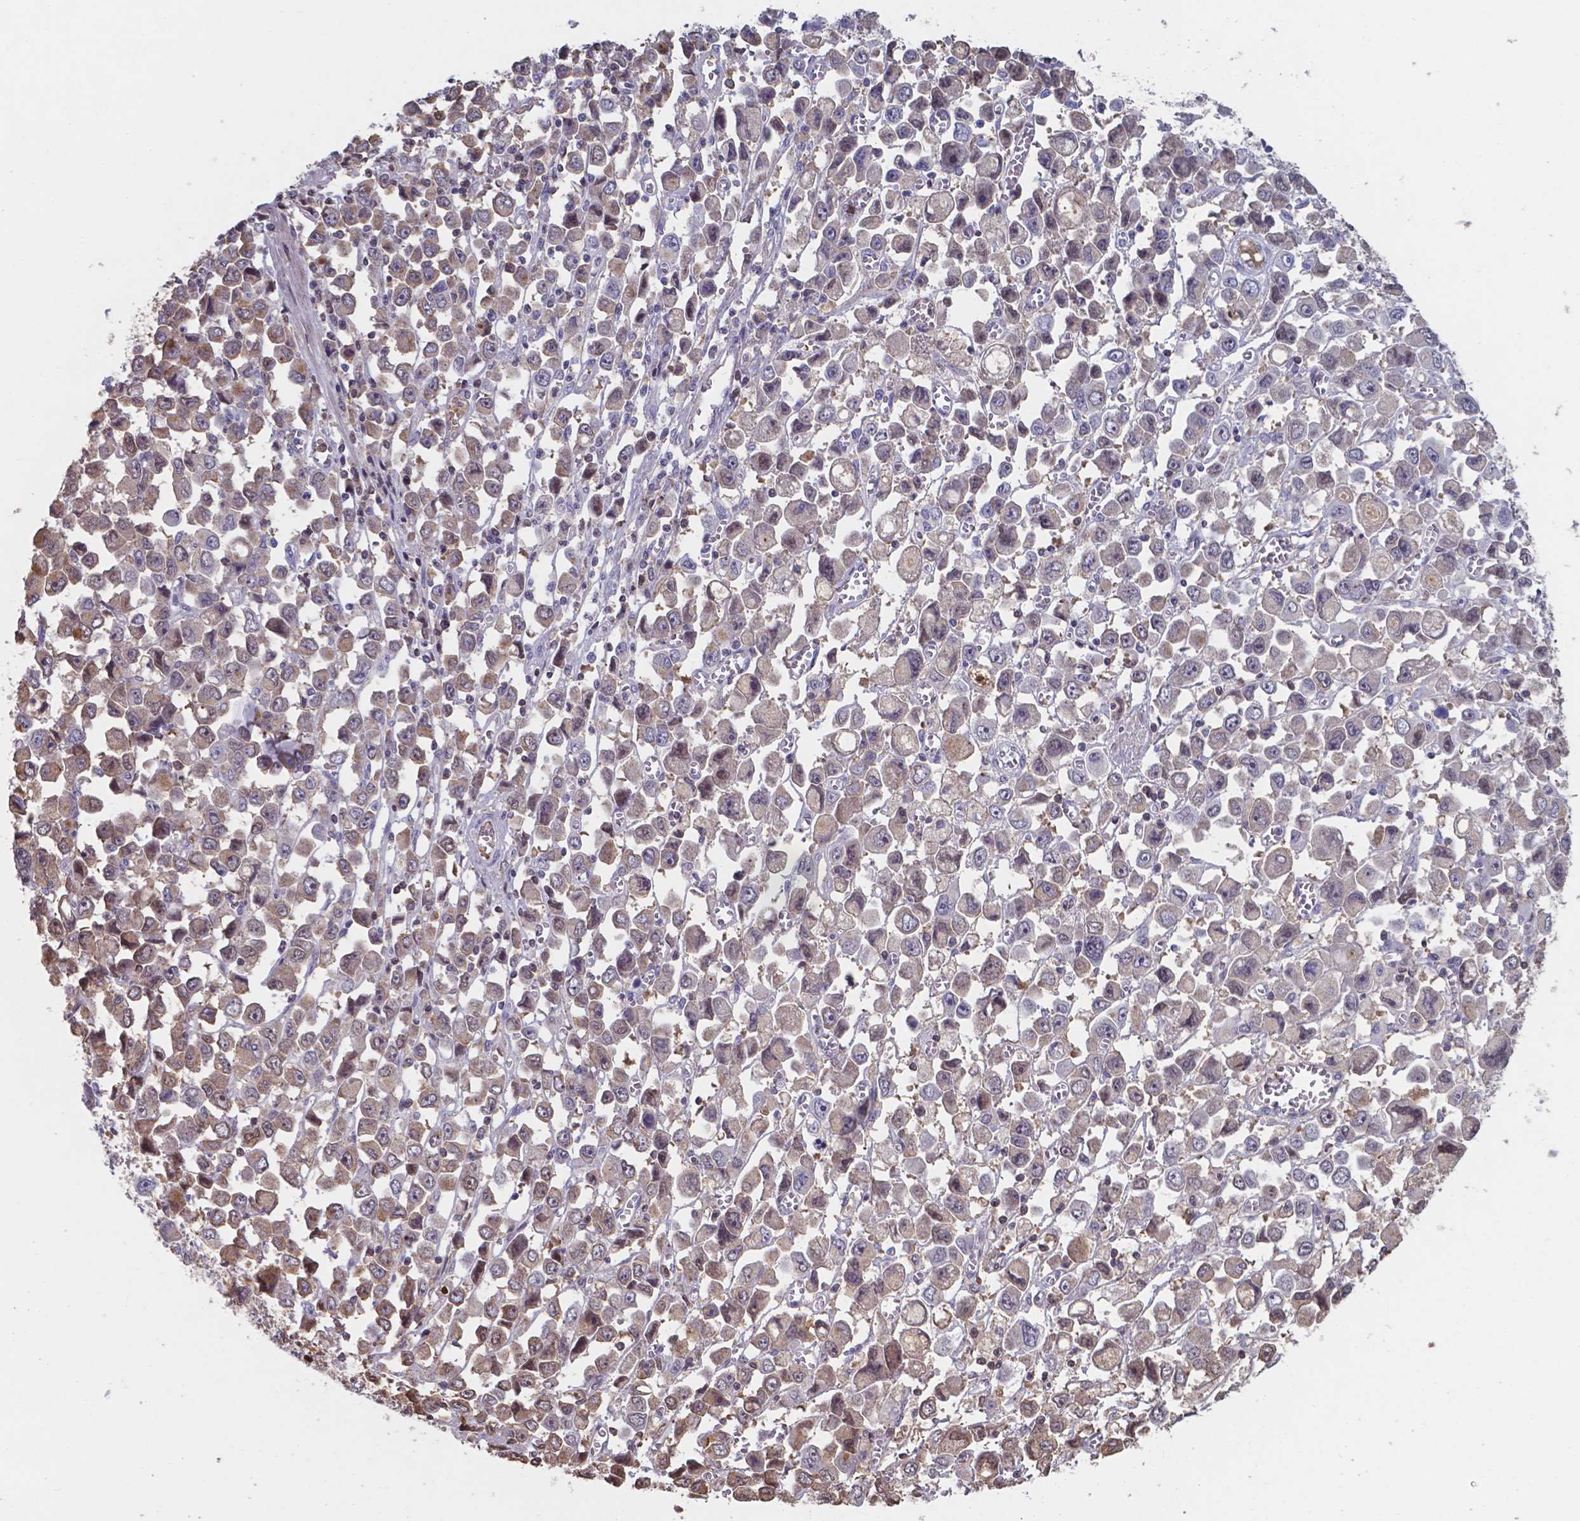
{"staining": {"intensity": "moderate", "quantity": ">75%", "location": "cytoplasmic/membranous"}, "tissue": "stomach cancer", "cell_type": "Tumor cells", "image_type": "cancer", "snomed": [{"axis": "morphology", "description": "Adenocarcinoma, NOS"}, {"axis": "topography", "description": "Stomach, upper"}], "caption": "Stomach cancer (adenocarcinoma) stained for a protein (brown) displays moderate cytoplasmic/membranous positive staining in about >75% of tumor cells.", "gene": "SERPINA1", "patient": {"sex": "male", "age": 70}}